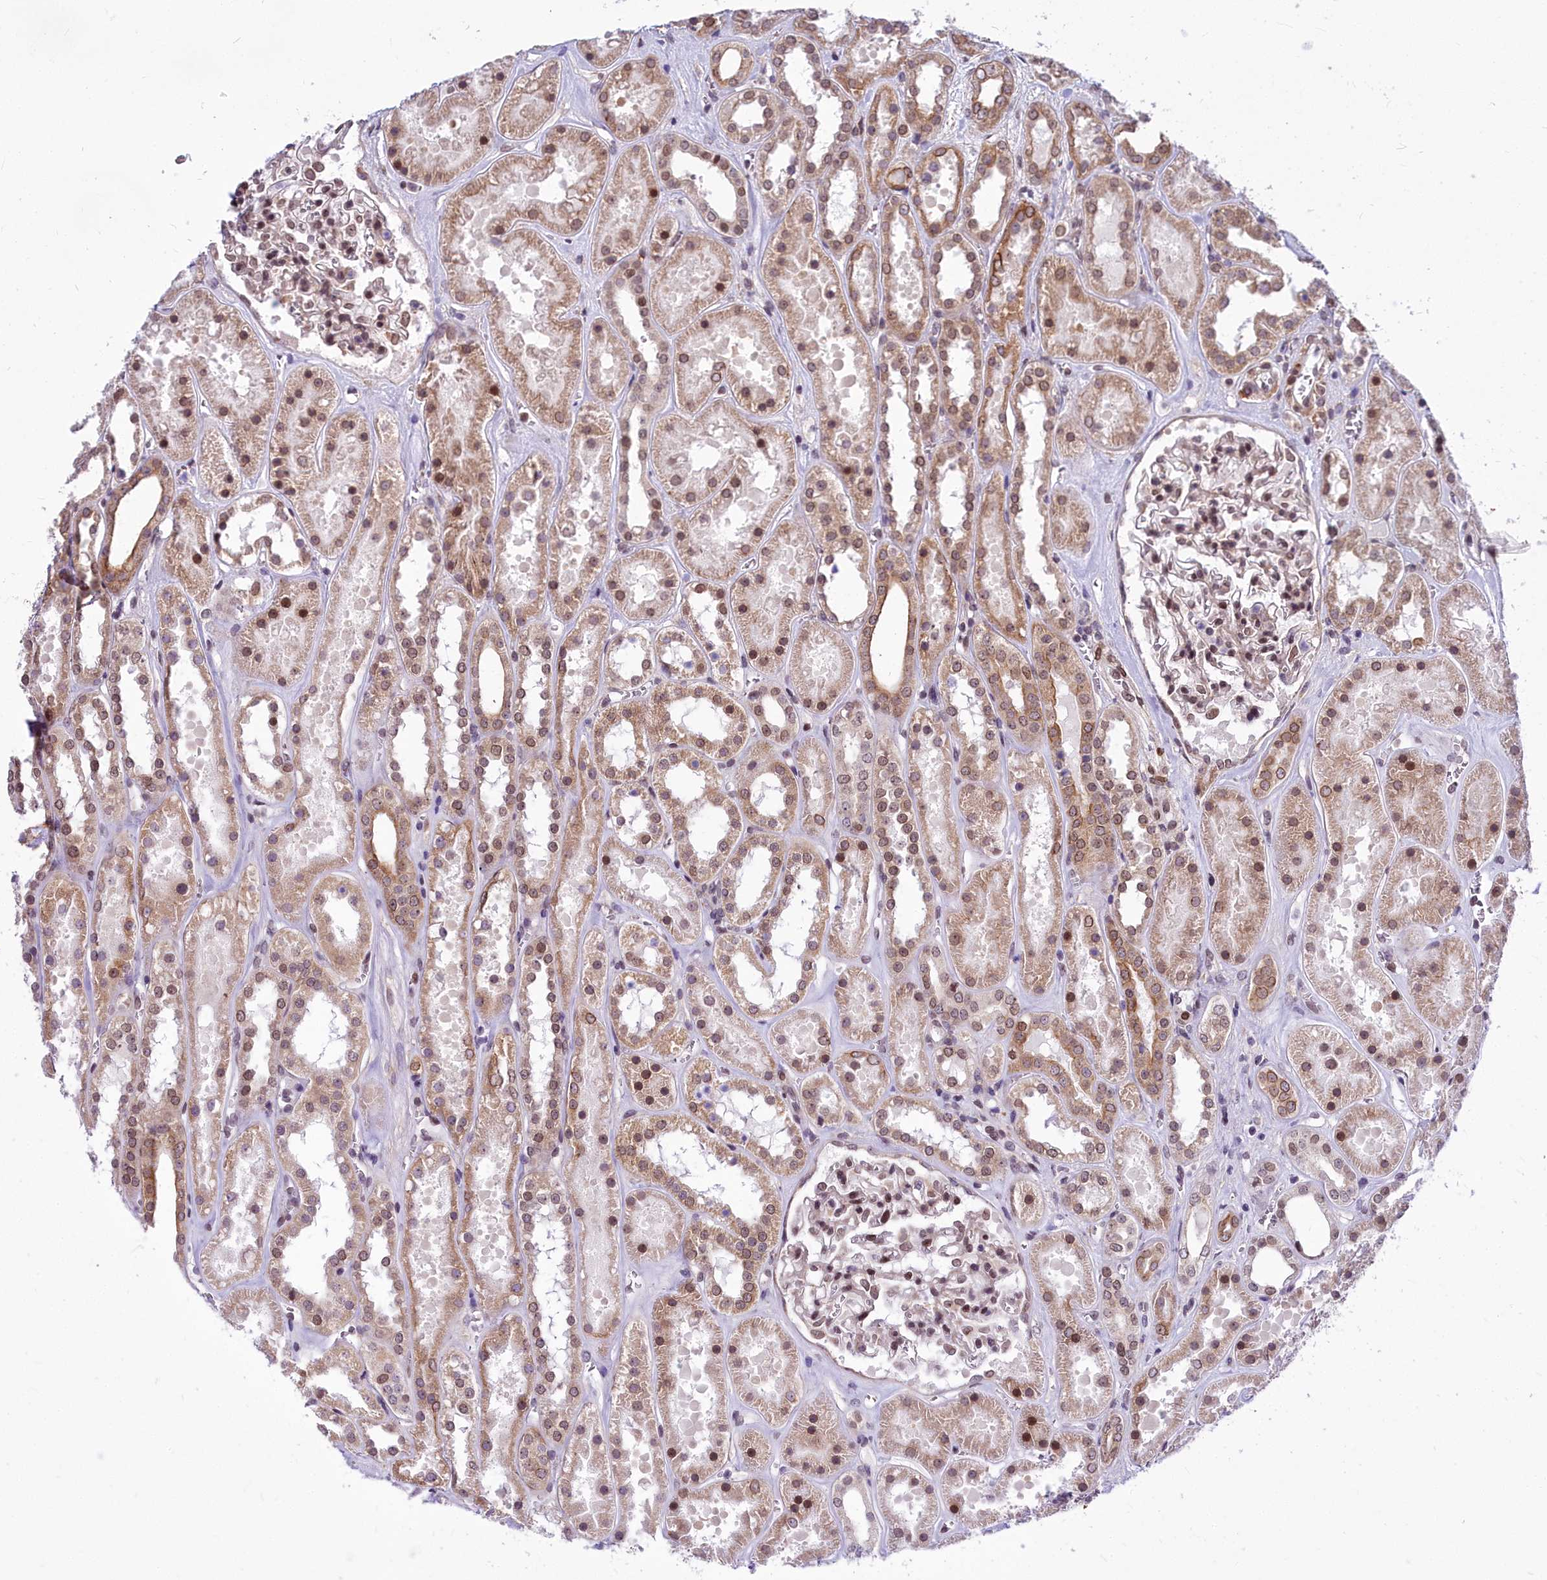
{"staining": {"intensity": "moderate", "quantity": ">75%", "location": "nuclear"}, "tissue": "kidney", "cell_type": "Cells in glomeruli", "image_type": "normal", "snomed": [{"axis": "morphology", "description": "Normal tissue, NOS"}, {"axis": "topography", "description": "Kidney"}], "caption": "The photomicrograph reveals immunohistochemical staining of benign kidney. There is moderate nuclear positivity is identified in about >75% of cells in glomeruli.", "gene": "ABCB8", "patient": {"sex": "female", "age": 41}}